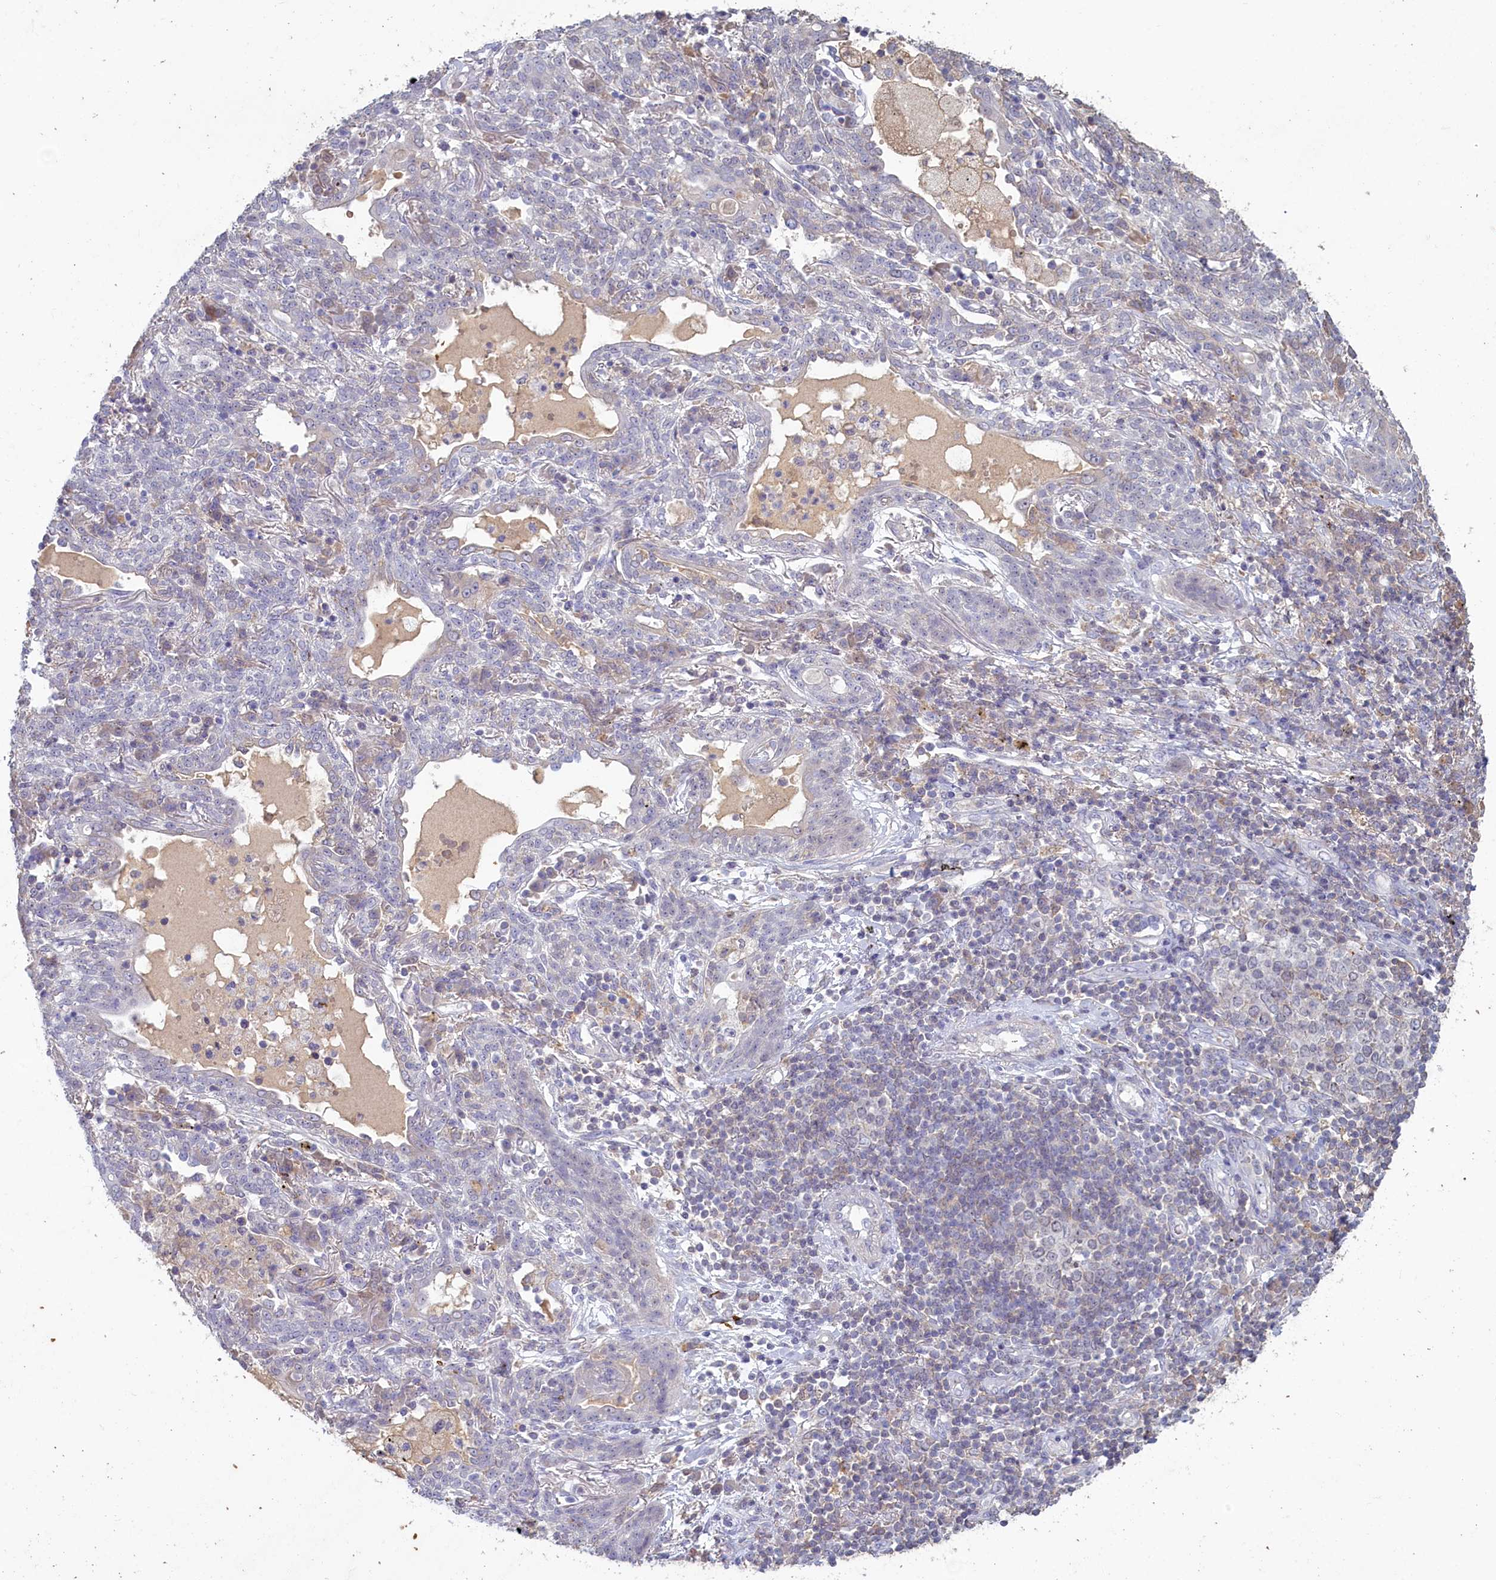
{"staining": {"intensity": "negative", "quantity": "none", "location": "none"}, "tissue": "lung cancer", "cell_type": "Tumor cells", "image_type": "cancer", "snomed": [{"axis": "morphology", "description": "Squamous cell carcinoma, NOS"}, {"axis": "topography", "description": "Lung"}], "caption": "There is no significant expression in tumor cells of squamous cell carcinoma (lung).", "gene": "ATF7IP2", "patient": {"sex": "female", "age": 70}}